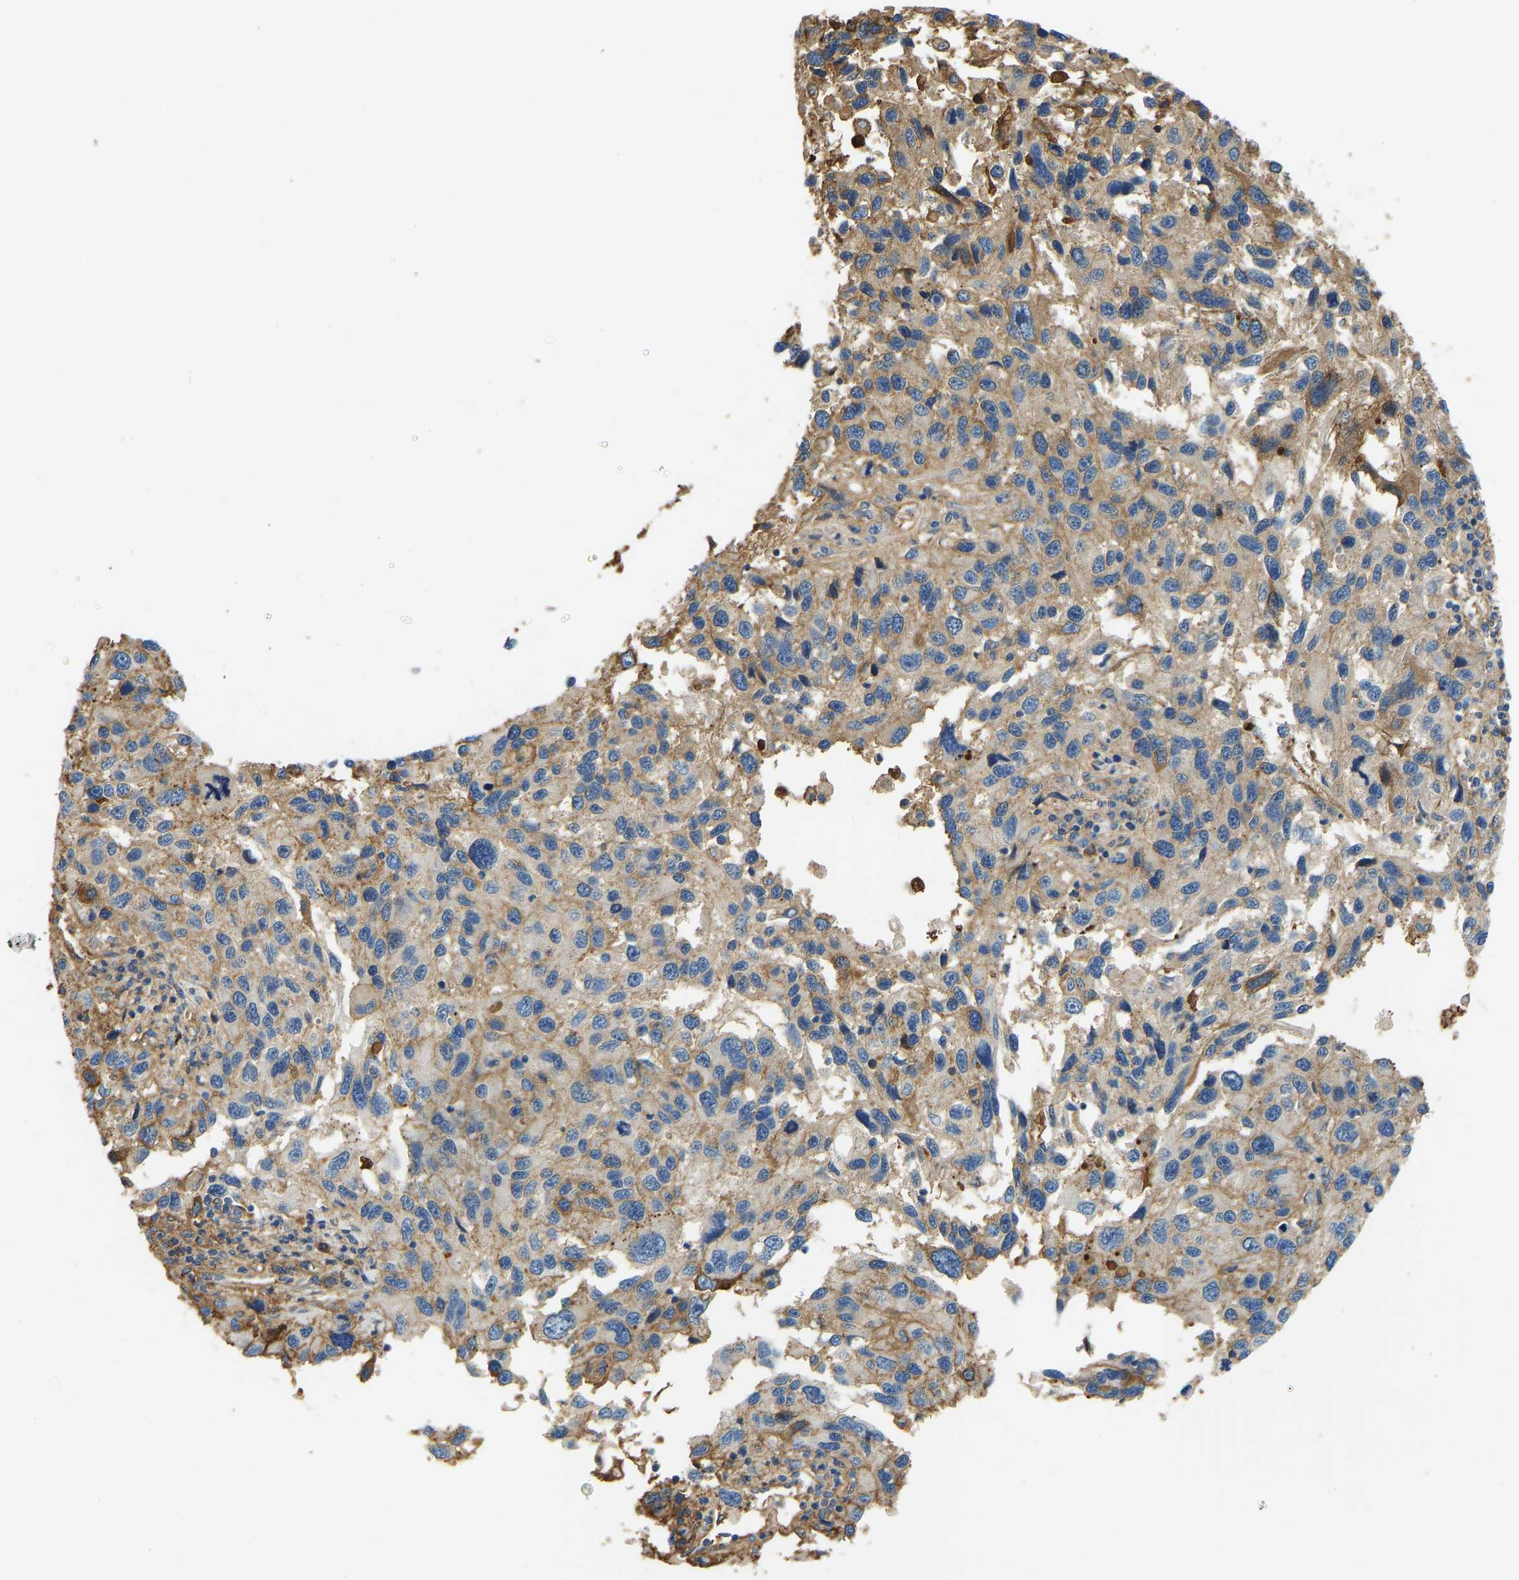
{"staining": {"intensity": "moderate", "quantity": "<25%", "location": "cytoplasmic/membranous"}, "tissue": "melanoma", "cell_type": "Tumor cells", "image_type": "cancer", "snomed": [{"axis": "morphology", "description": "Malignant melanoma, NOS"}, {"axis": "topography", "description": "Skin"}], "caption": "Immunohistochemistry (IHC) of human melanoma demonstrates low levels of moderate cytoplasmic/membranous positivity in approximately <25% of tumor cells.", "gene": "THBS4", "patient": {"sex": "male", "age": 53}}